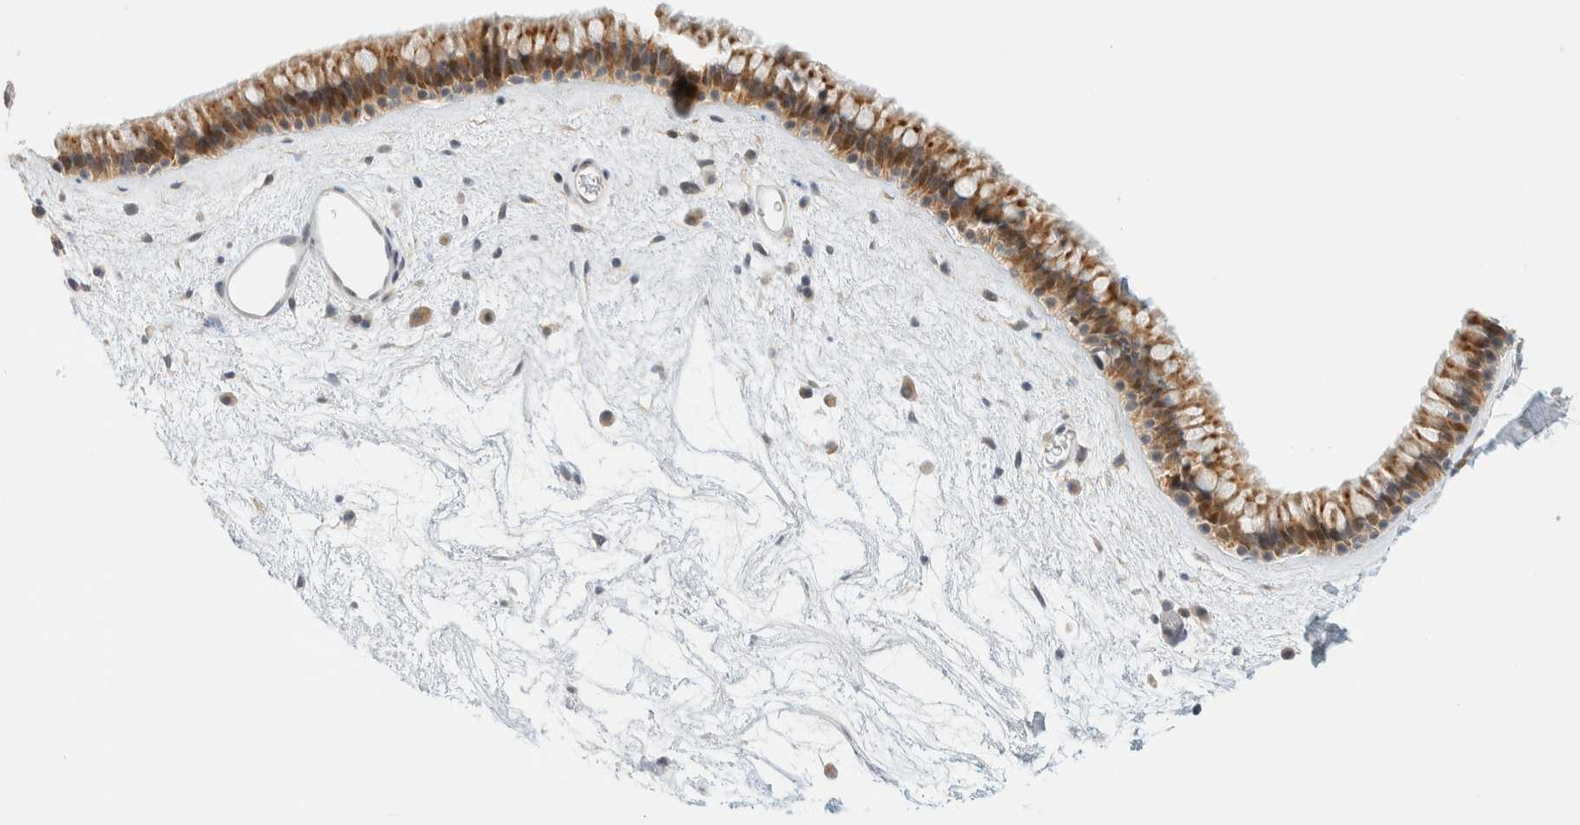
{"staining": {"intensity": "moderate", "quantity": ">75%", "location": "cytoplasmic/membranous"}, "tissue": "nasopharynx", "cell_type": "Respiratory epithelial cells", "image_type": "normal", "snomed": [{"axis": "morphology", "description": "Normal tissue, NOS"}, {"axis": "morphology", "description": "Inflammation, NOS"}, {"axis": "topography", "description": "Nasopharynx"}], "caption": "Respiratory epithelial cells reveal medium levels of moderate cytoplasmic/membranous positivity in about >75% of cells in benign nasopharynx. Nuclei are stained in blue.", "gene": "PCYT2", "patient": {"sex": "male", "age": 48}}